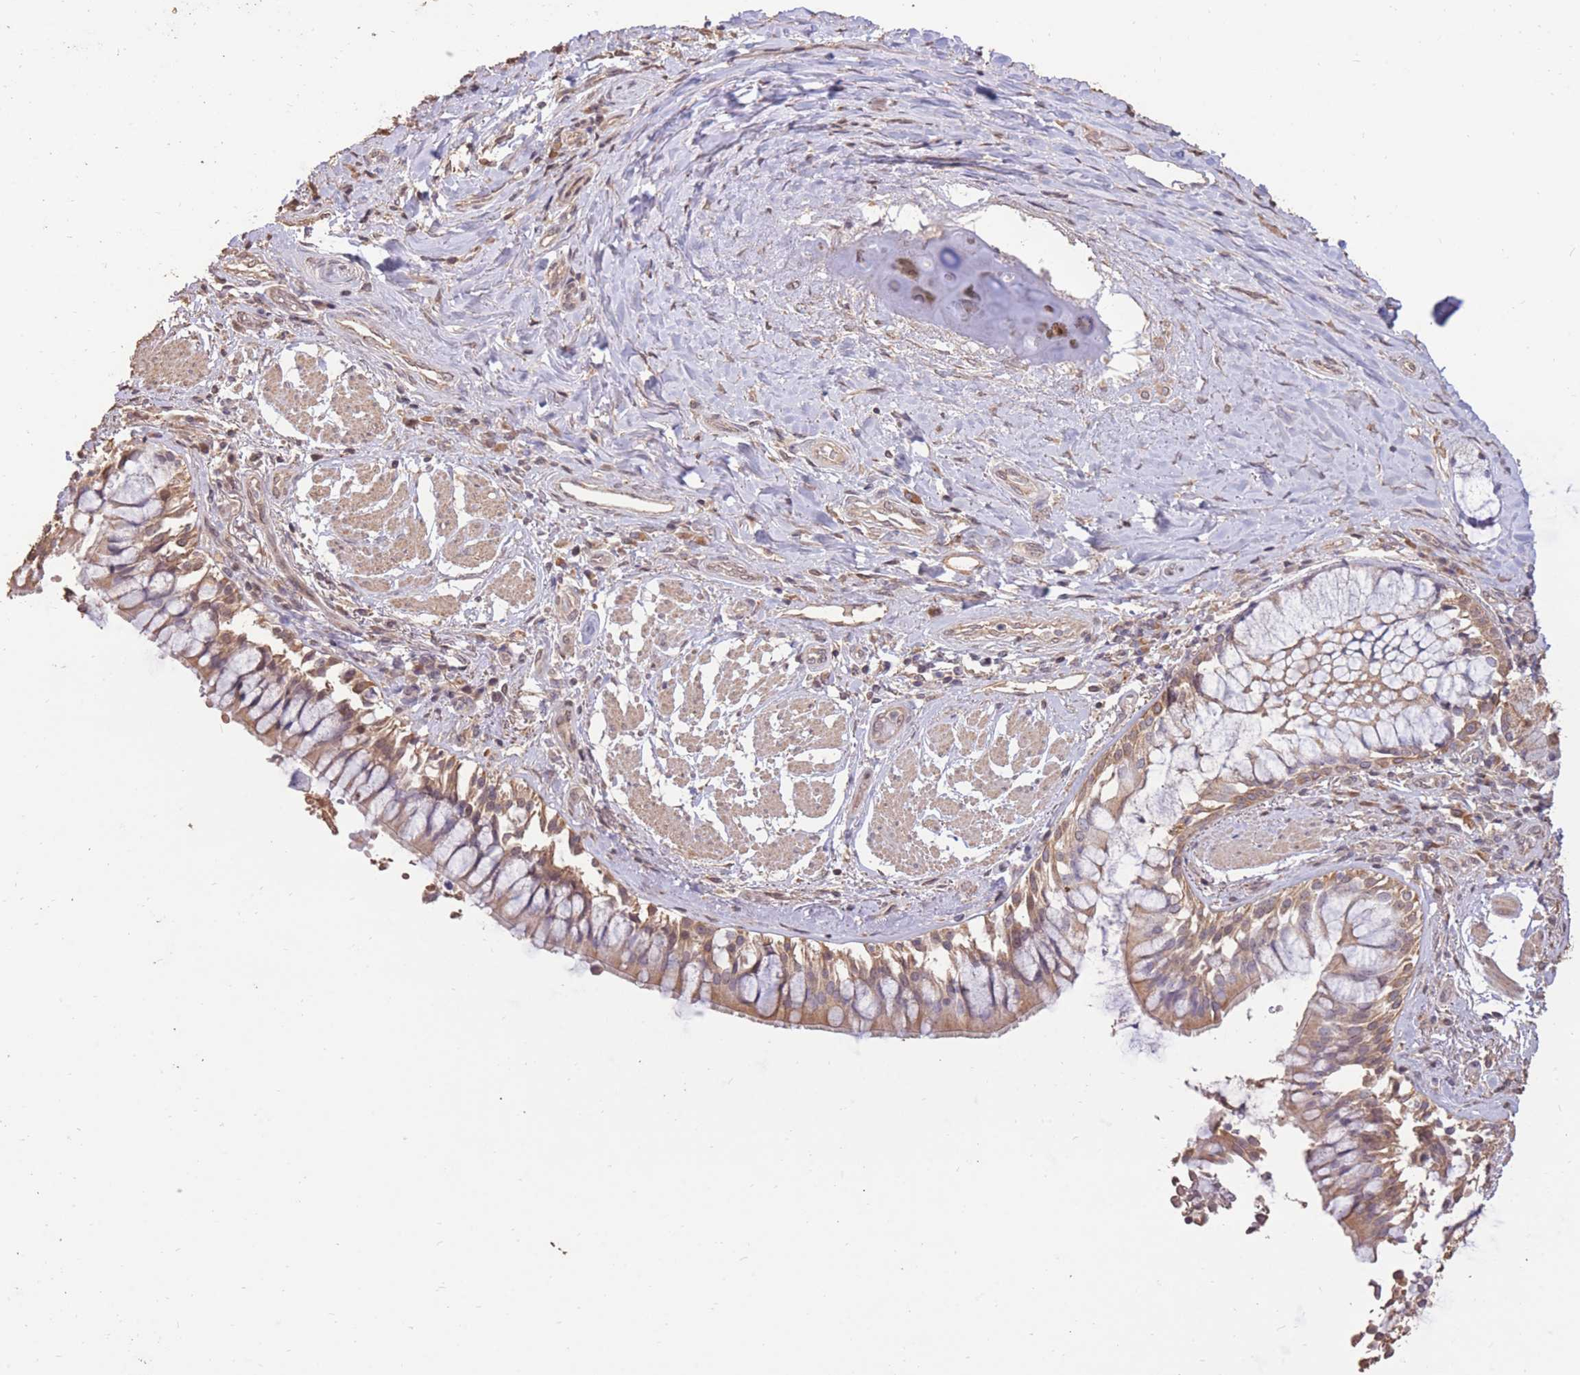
{"staining": {"intensity": "moderate", "quantity": ">75%", "location": "cytoplasmic/membranous"}, "tissue": "soft tissue", "cell_type": "Chondrocytes", "image_type": "normal", "snomed": [{"axis": "morphology", "description": "Normal tissue, NOS"}, {"axis": "morphology", "description": "Squamous cell carcinoma, NOS"}, {"axis": "topography", "description": "Bronchus"}, {"axis": "topography", "description": "Lung"}], "caption": "The immunohistochemical stain labels moderate cytoplasmic/membranous staining in chondrocytes of benign soft tissue.", "gene": "RGS14", "patient": {"sex": "male", "age": 64}}